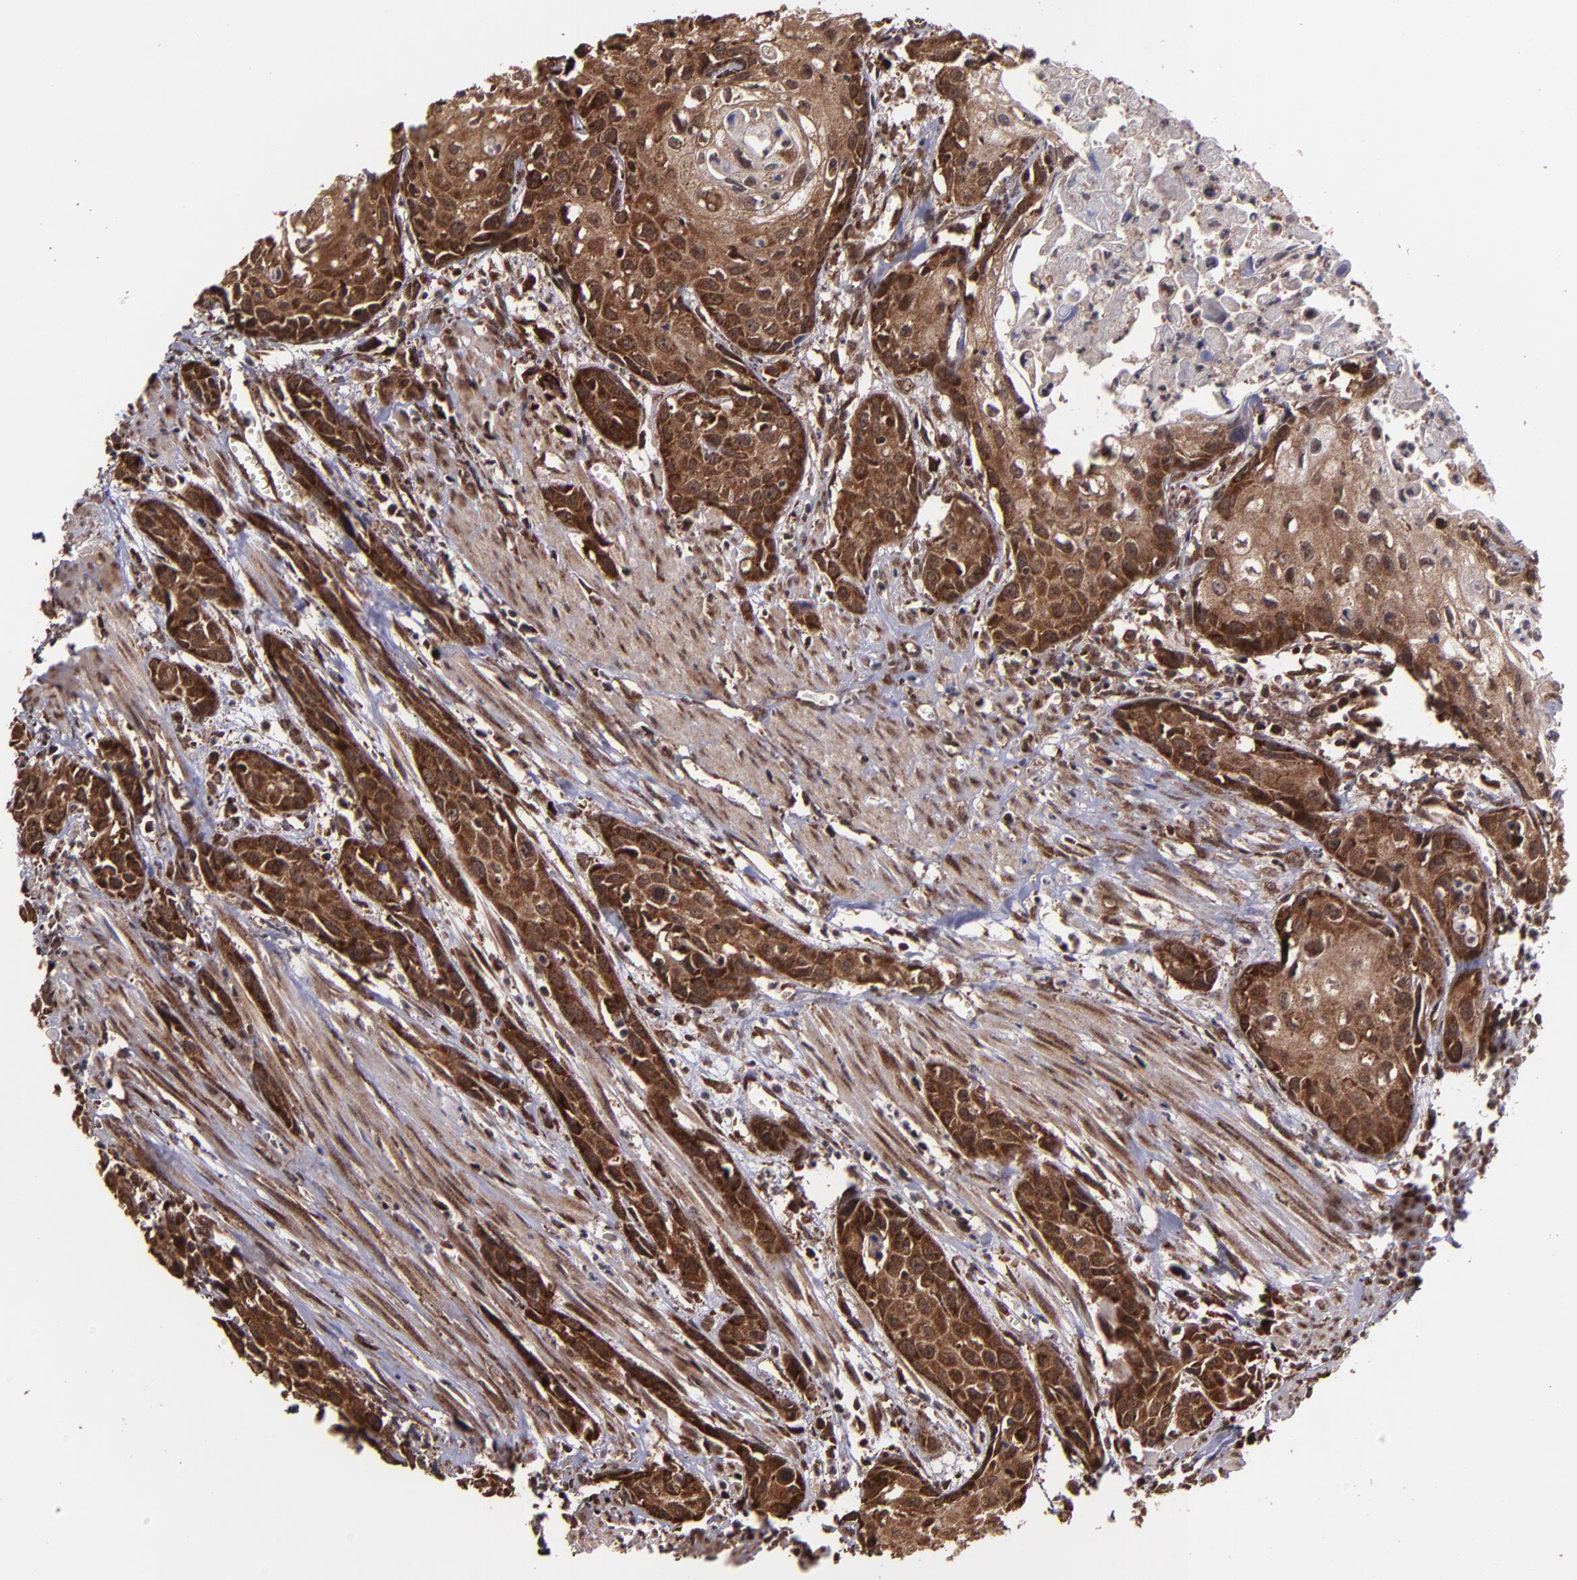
{"staining": {"intensity": "strong", "quantity": ">75%", "location": "cytoplasmic/membranous,nuclear"}, "tissue": "urothelial cancer", "cell_type": "Tumor cells", "image_type": "cancer", "snomed": [{"axis": "morphology", "description": "Urothelial carcinoma, High grade"}, {"axis": "topography", "description": "Urinary bladder"}], "caption": "IHC image of neoplastic tissue: high-grade urothelial carcinoma stained using immunohistochemistry (IHC) exhibits high levels of strong protein expression localized specifically in the cytoplasmic/membranous and nuclear of tumor cells, appearing as a cytoplasmic/membranous and nuclear brown color.", "gene": "EIF4ENIF1", "patient": {"sex": "male", "age": 54}}